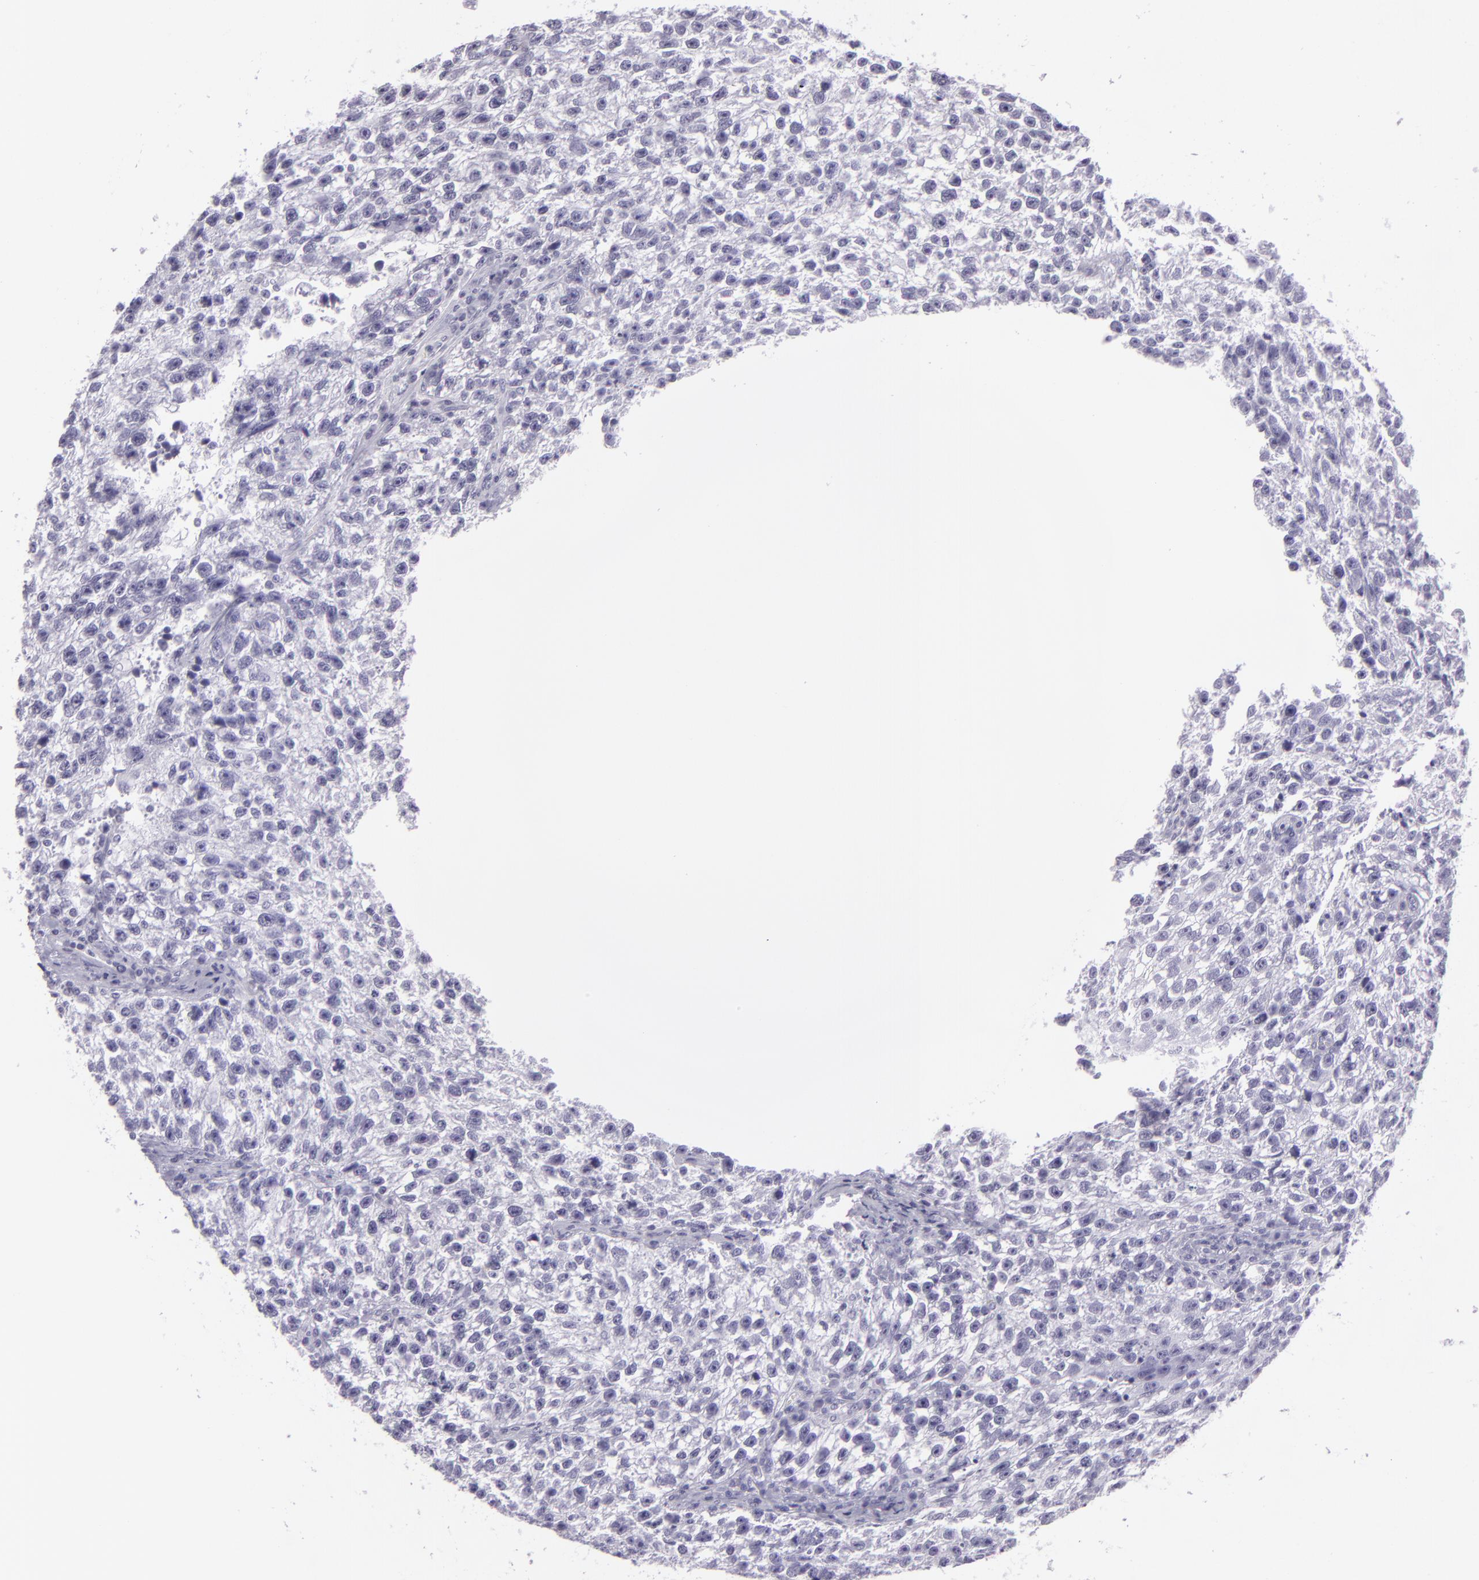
{"staining": {"intensity": "negative", "quantity": "none", "location": "none"}, "tissue": "testis cancer", "cell_type": "Tumor cells", "image_type": "cancer", "snomed": [{"axis": "morphology", "description": "Seminoma, NOS"}, {"axis": "topography", "description": "Testis"}], "caption": "Immunohistochemical staining of human seminoma (testis) shows no significant staining in tumor cells.", "gene": "MUC6", "patient": {"sex": "male", "age": 38}}